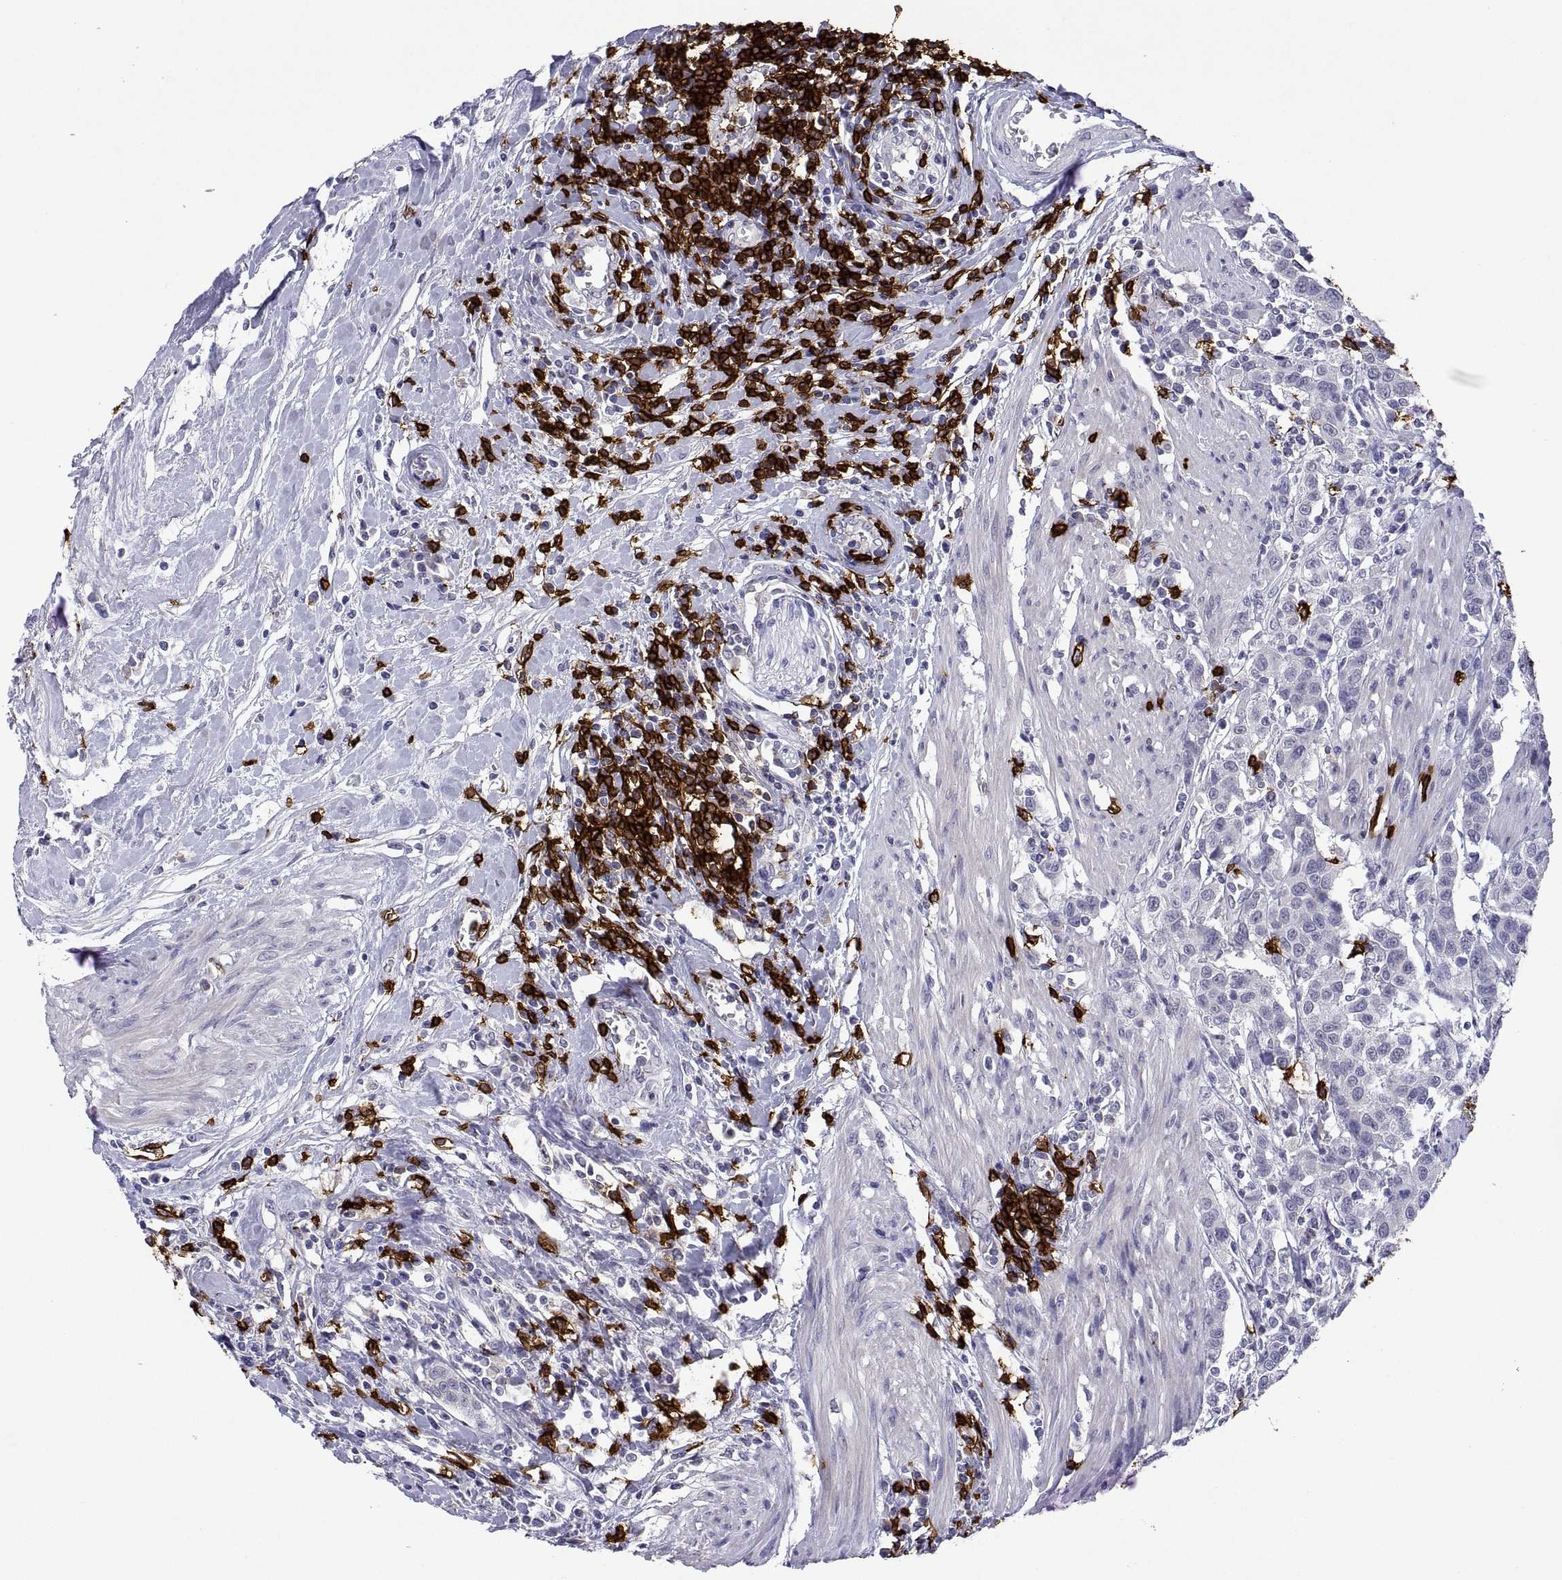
{"staining": {"intensity": "negative", "quantity": "none", "location": "none"}, "tissue": "urothelial cancer", "cell_type": "Tumor cells", "image_type": "cancer", "snomed": [{"axis": "morphology", "description": "Urothelial carcinoma, High grade"}, {"axis": "topography", "description": "Urinary bladder"}], "caption": "Image shows no significant protein staining in tumor cells of high-grade urothelial carcinoma.", "gene": "MS4A1", "patient": {"sex": "female", "age": 58}}